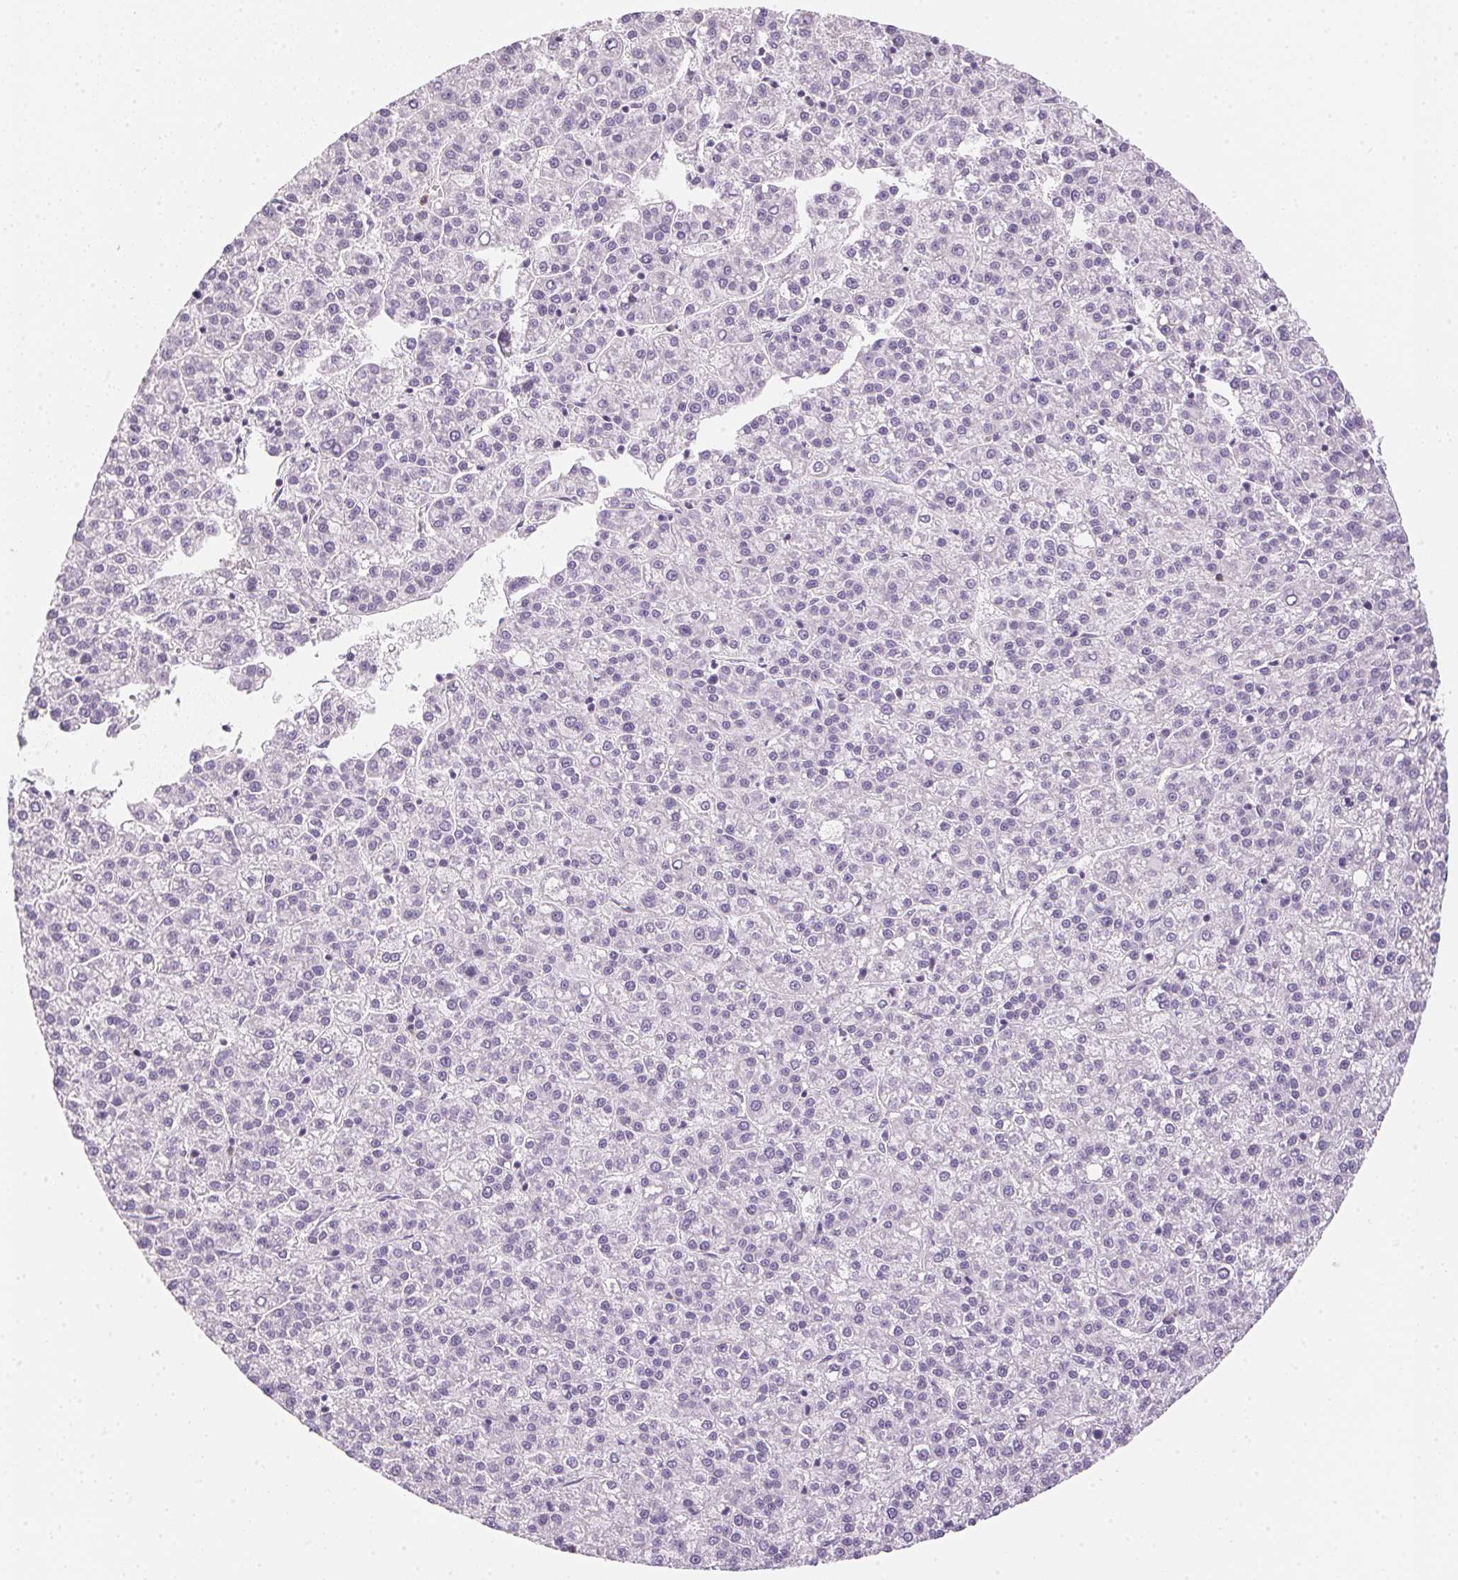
{"staining": {"intensity": "negative", "quantity": "none", "location": "none"}, "tissue": "liver cancer", "cell_type": "Tumor cells", "image_type": "cancer", "snomed": [{"axis": "morphology", "description": "Carcinoma, Hepatocellular, NOS"}, {"axis": "topography", "description": "Liver"}], "caption": "Photomicrograph shows no significant protein staining in tumor cells of hepatocellular carcinoma (liver). The staining is performed using DAB brown chromogen with nuclei counter-stained in using hematoxylin.", "gene": "ECPAS", "patient": {"sex": "female", "age": 58}}